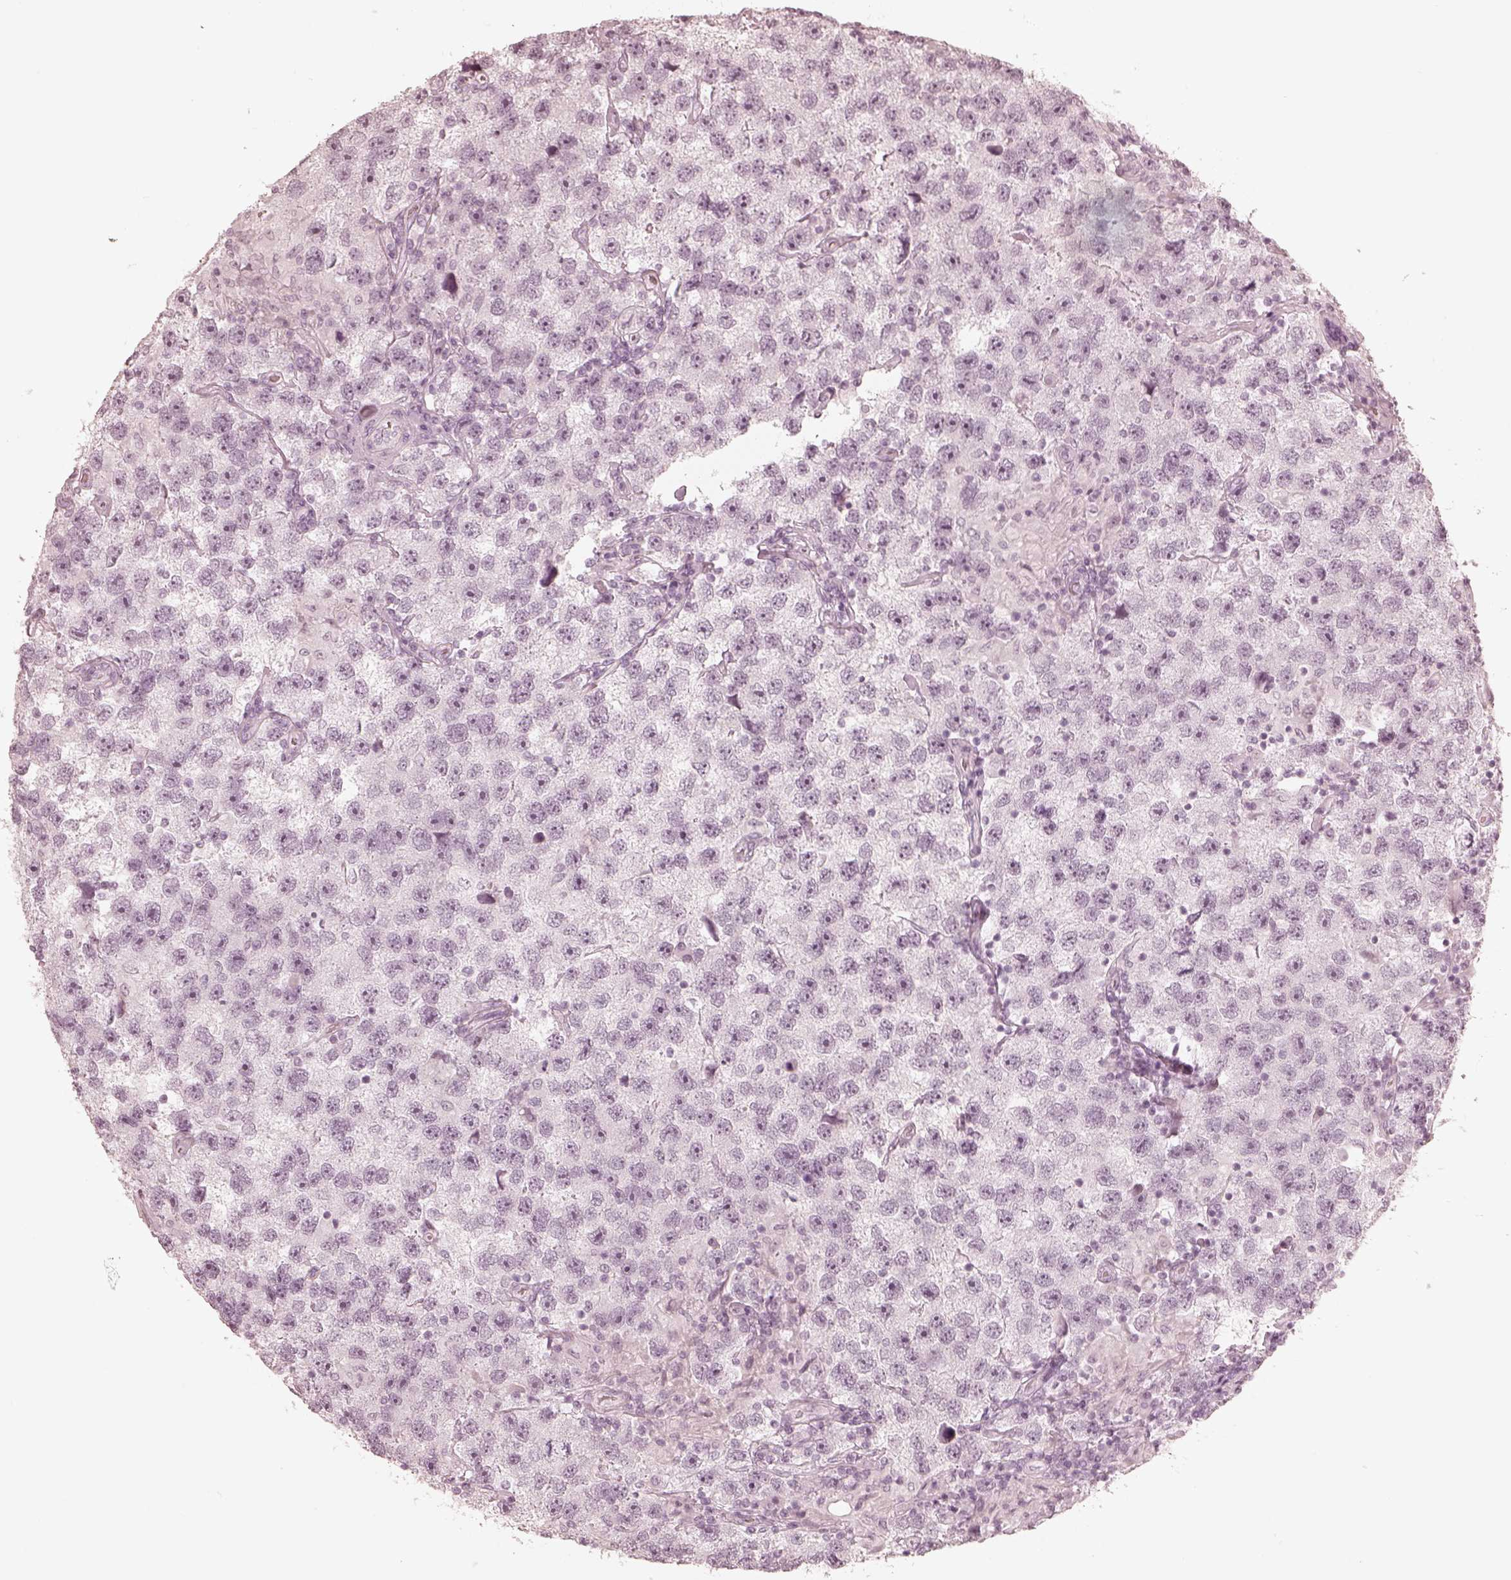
{"staining": {"intensity": "negative", "quantity": "none", "location": "none"}, "tissue": "testis cancer", "cell_type": "Tumor cells", "image_type": "cancer", "snomed": [{"axis": "morphology", "description": "Seminoma, NOS"}, {"axis": "topography", "description": "Testis"}], "caption": "A high-resolution image shows IHC staining of testis cancer, which reveals no significant expression in tumor cells. (Stains: DAB (3,3'-diaminobenzidine) IHC with hematoxylin counter stain, Microscopy: brightfield microscopy at high magnification).", "gene": "CALR3", "patient": {"sex": "male", "age": 26}}